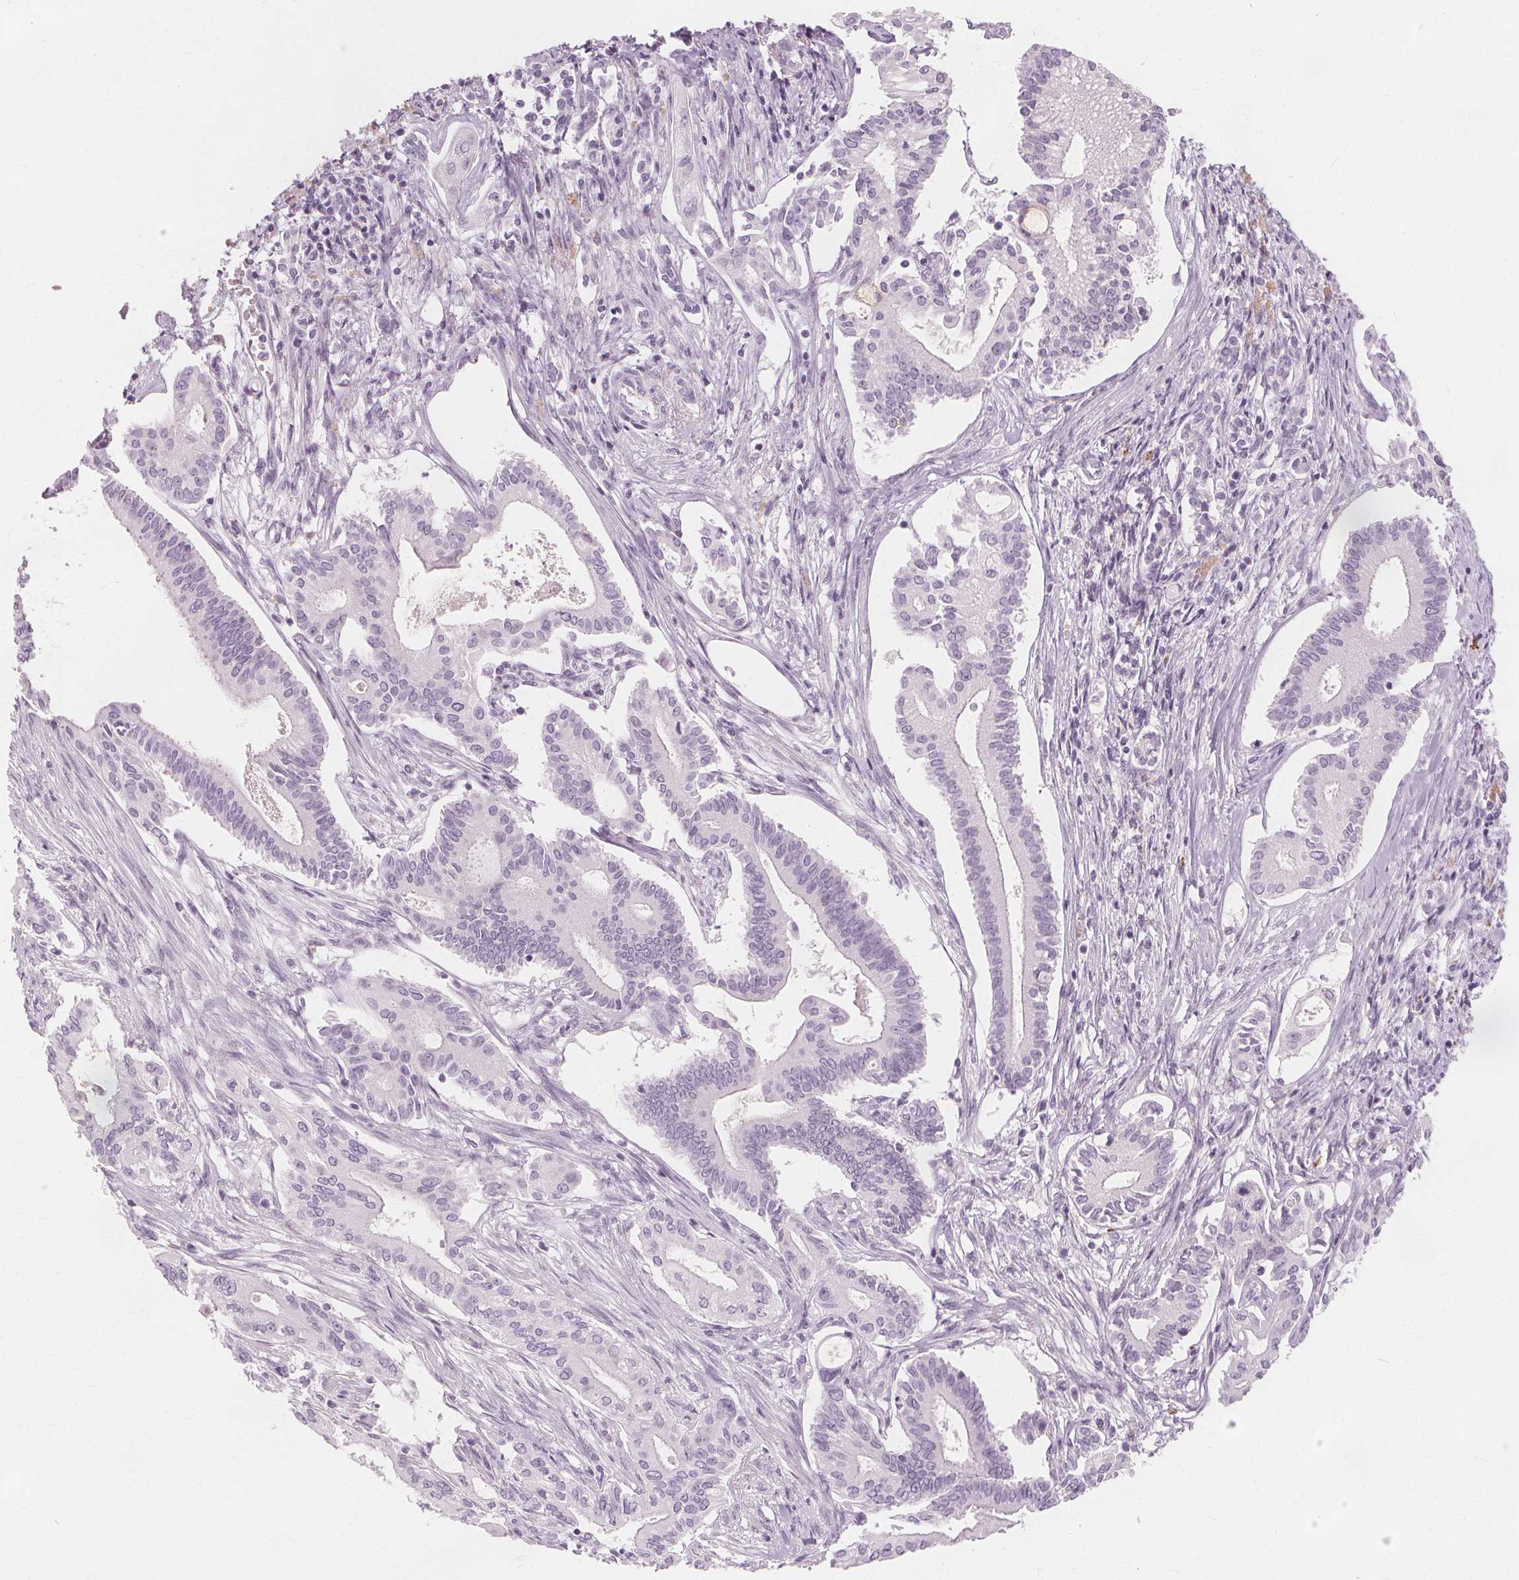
{"staining": {"intensity": "negative", "quantity": "none", "location": "none"}, "tissue": "pancreatic cancer", "cell_type": "Tumor cells", "image_type": "cancer", "snomed": [{"axis": "morphology", "description": "Adenocarcinoma, NOS"}, {"axis": "topography", "description": "Pancreas"}], "caption": "Immunohistochemistry image of neoplastic tissue: human pancreatic cancer stained with DAB shows no significant protein positivity in tumor cells.", "gene": "TFF1", "patient": {"sex": "female", "age": 68}}